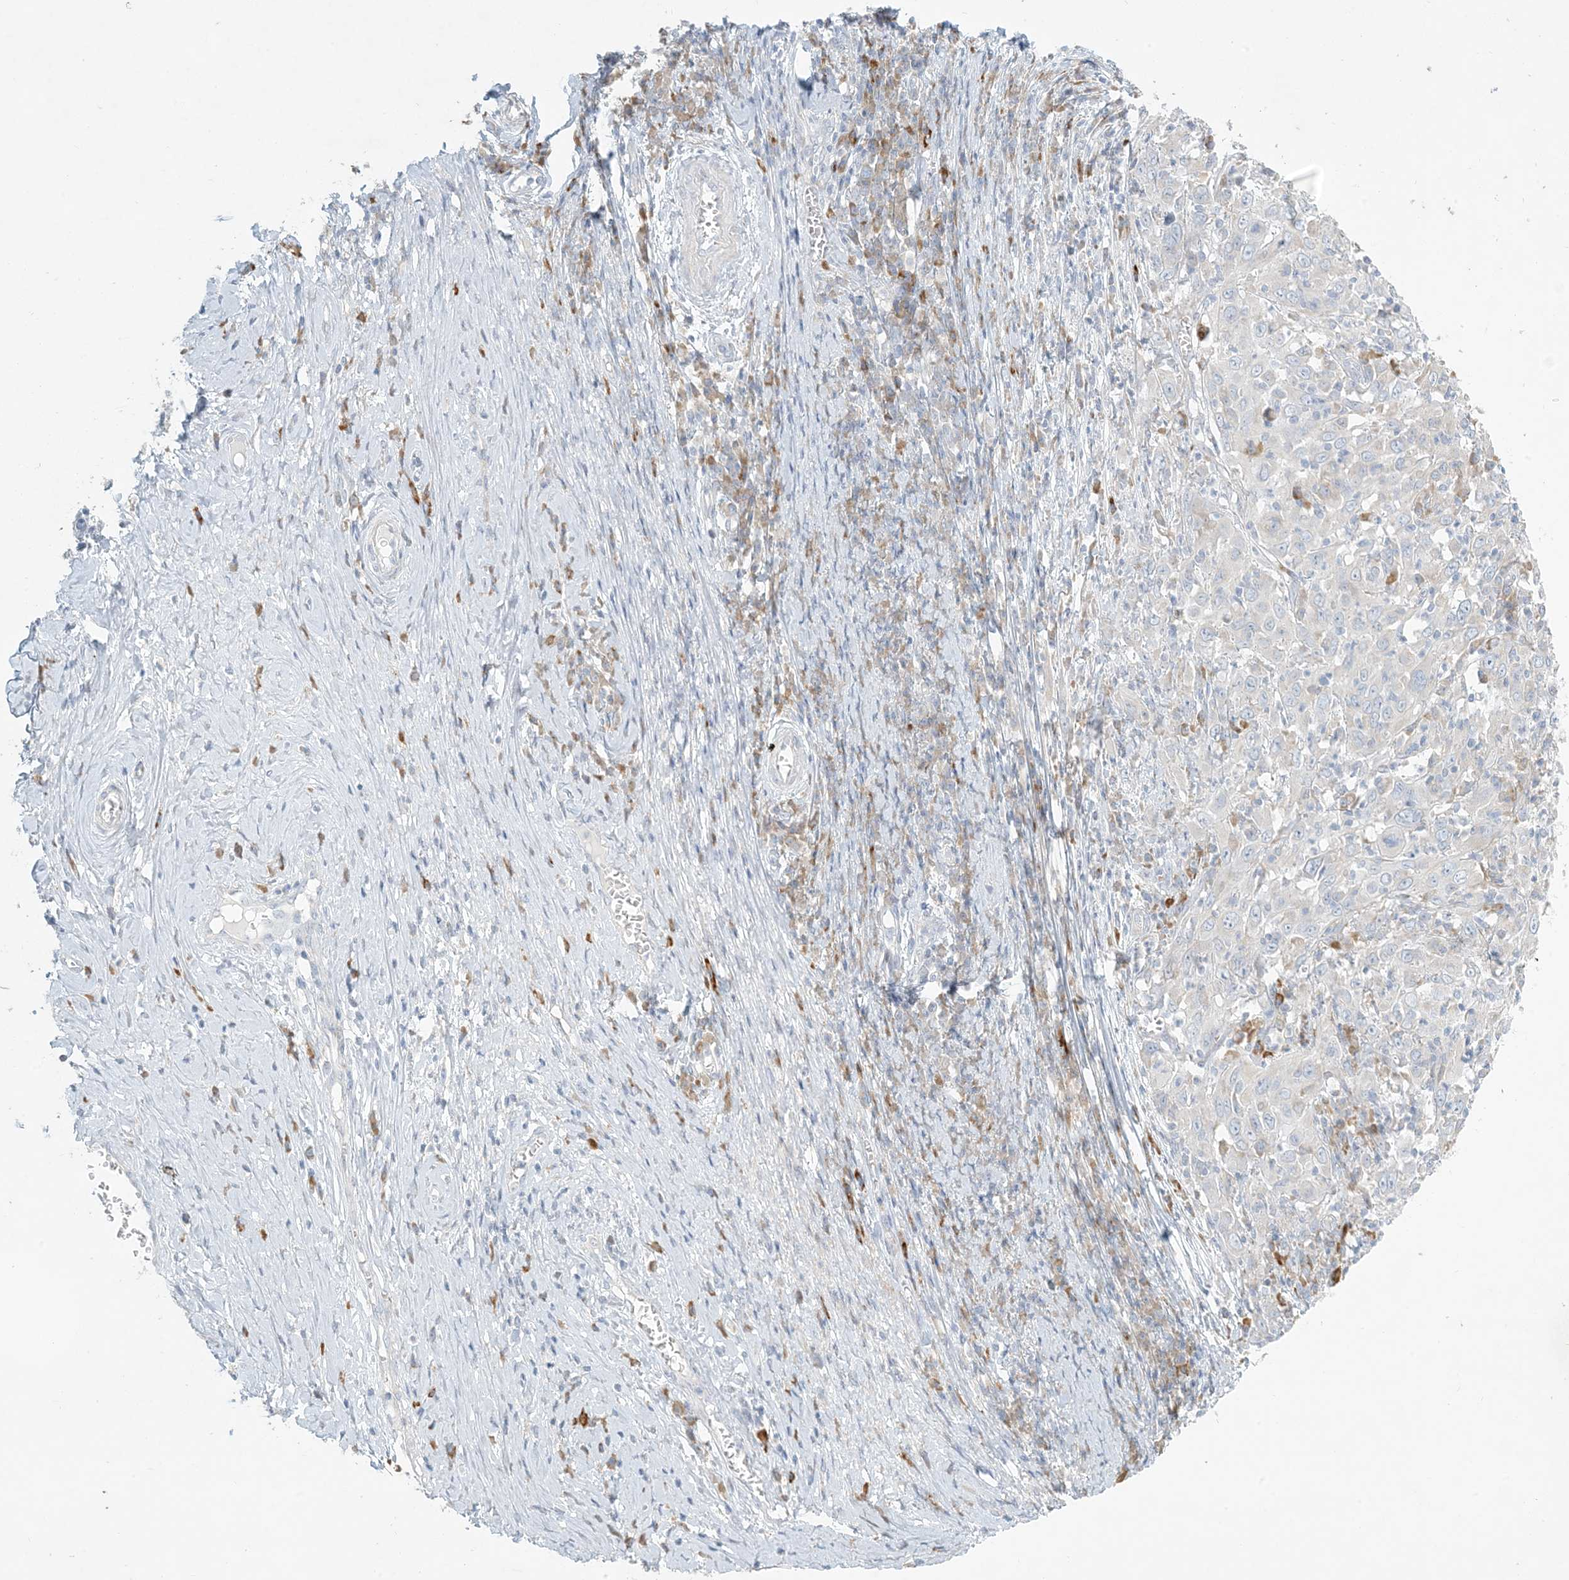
{"staining": {"intensity": "negative", "quantity": "none", "location": "none"}, "tissue": "cervical cancer", "cell_type": "Tumor cells", "image_type": "cancer", "snomed": [{"axis": "morphology", "description": "Squamous cell carcinoma, NOS"}, {"axis": "topography", "description": "Cervix"}], "caption": "The image exhibits no significant positivity in tumor cells of cervical squamous cell carcinoma. (IHC, brightfield microscopy, high magnification).", "gene": "ZNF385D", "patient": {"sex": "female", "age": 46}}